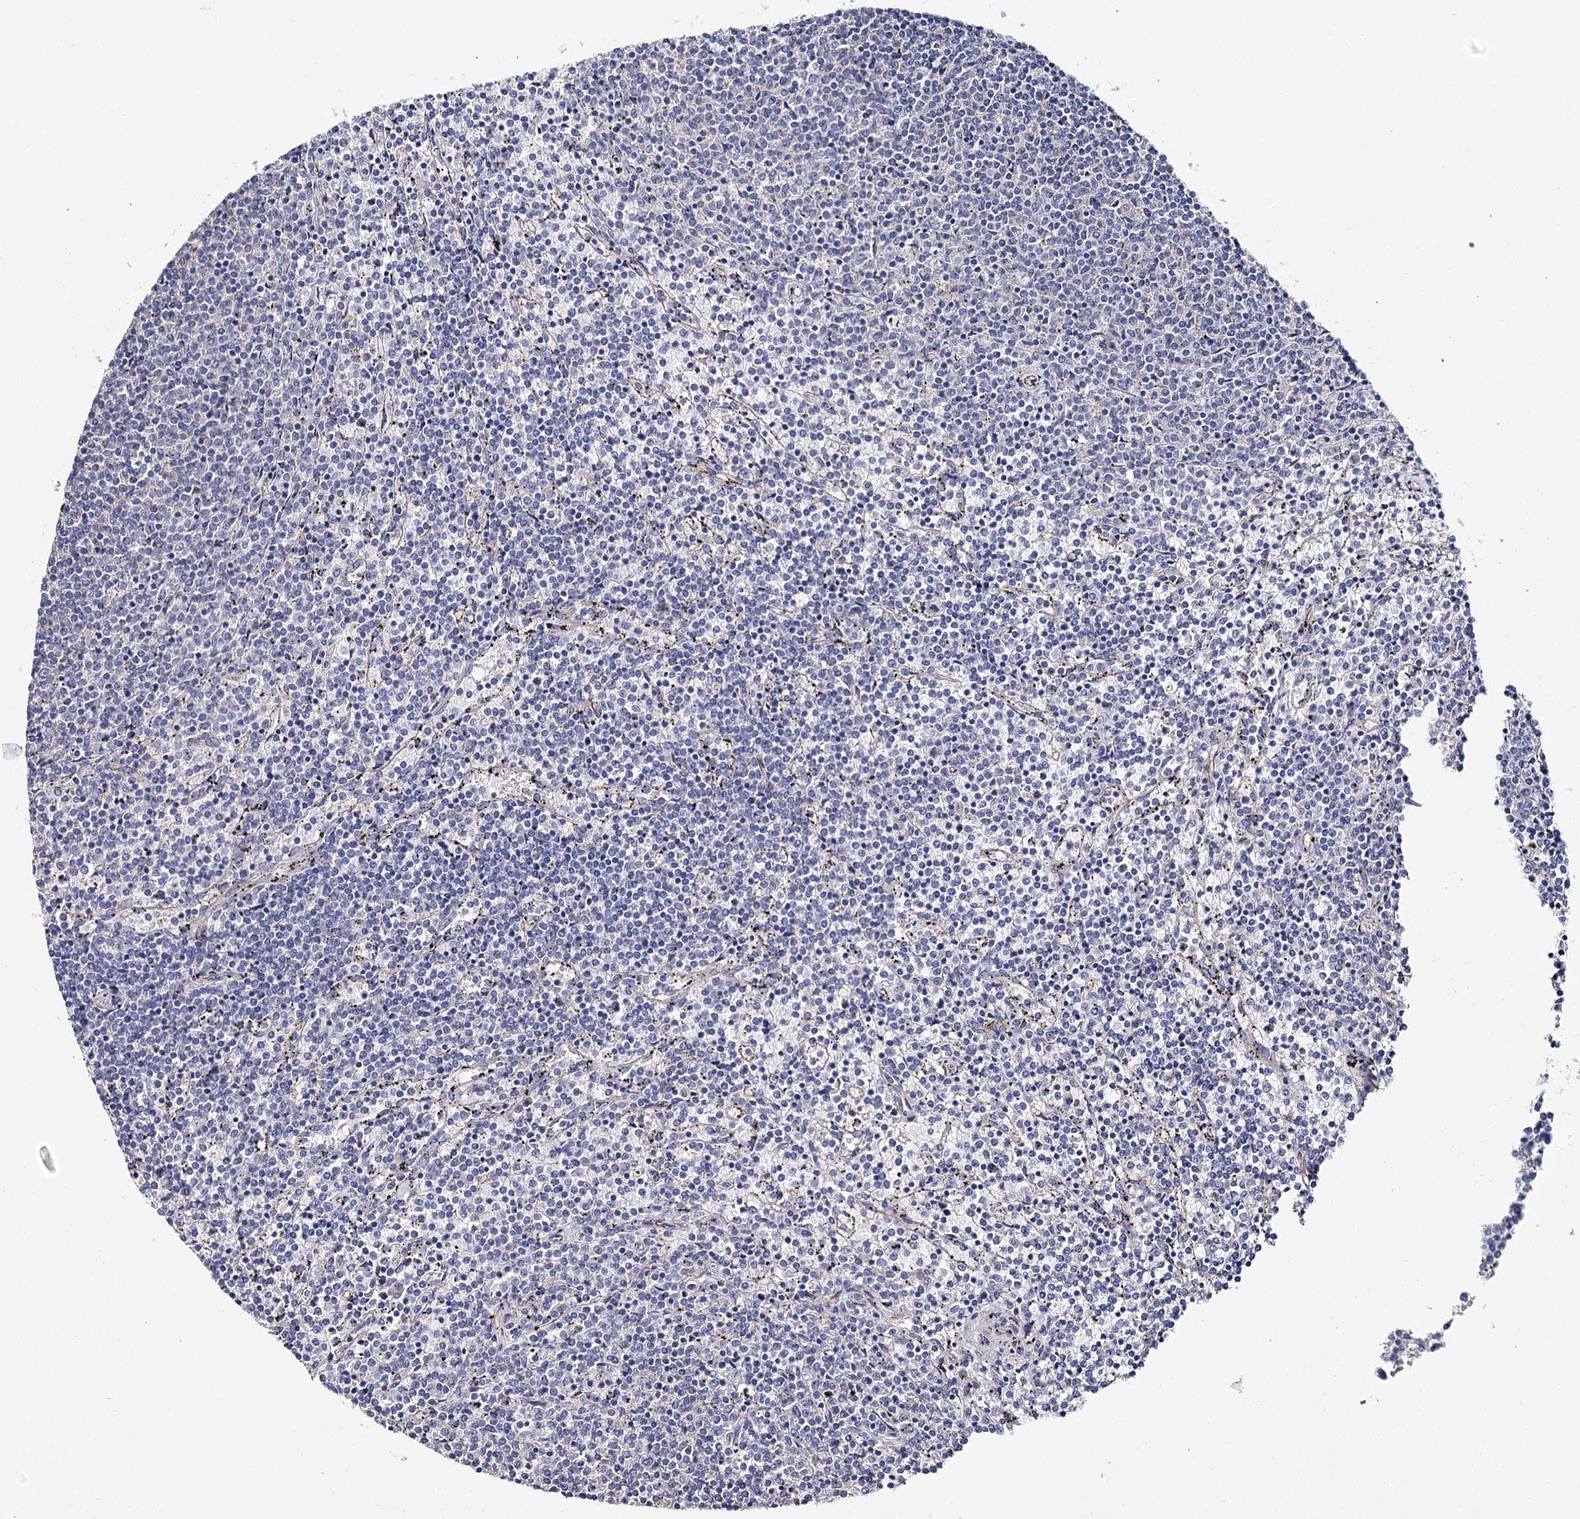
{"staining": {"intensity": "negative", "quantity": "none", "location": "none"}, "tissue": "lymphoma", "cell_type": "Tumor cells", "image_type": "cancer", "snomed": [{"axis": "morphology", "description": "Malignant lymphoma, non-Hodgkin's type, Low grade"}, {"axis": "topography", "description": "Spleen"}], "caption": "DAB immunohistochemical staining of malignant lymphoma, non-Hodgkin's type (low-grade) displays no significant positivity in tumor cells.", "gene": "EPYC", "patient": {"sex": "female", "age": 50}}